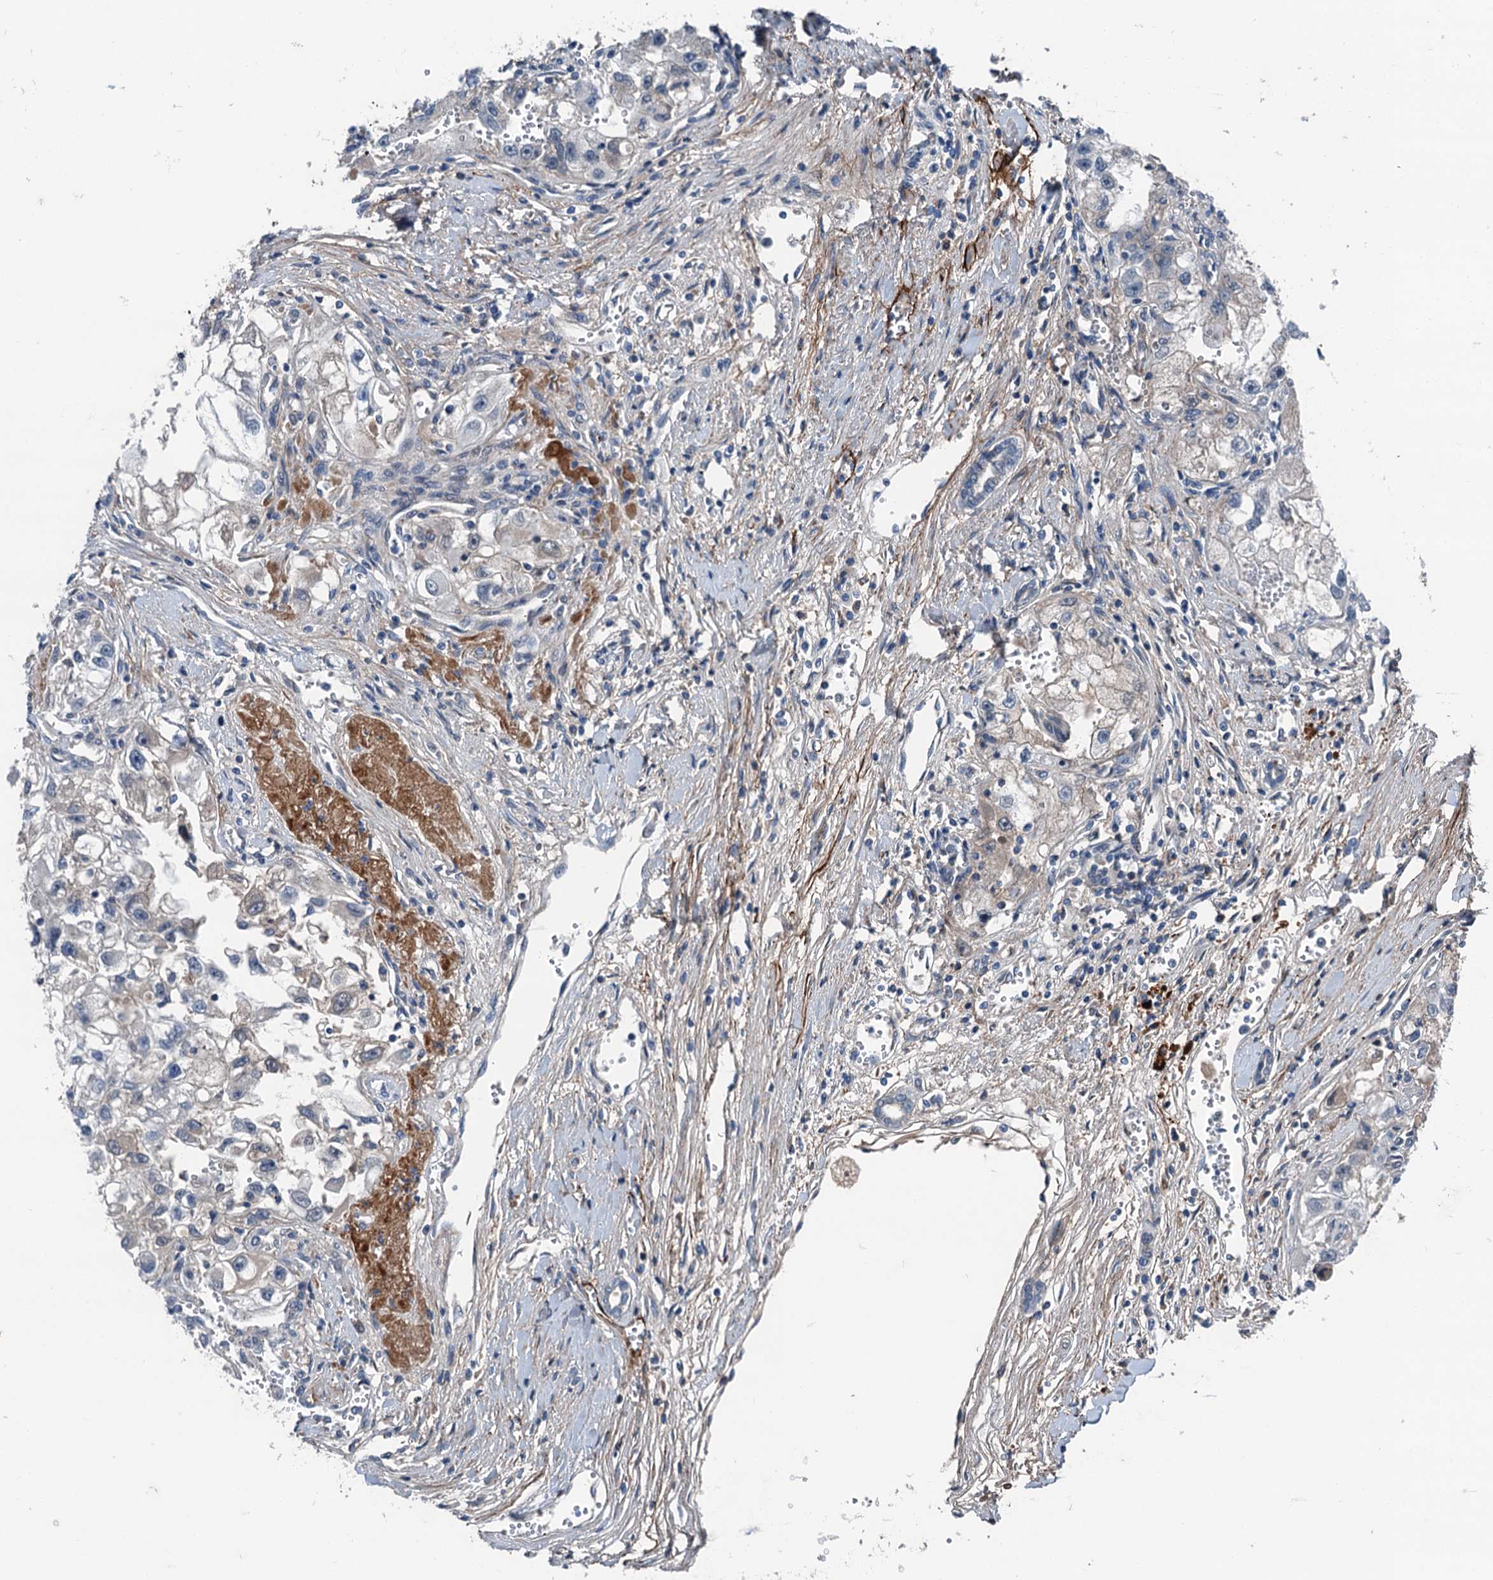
{"staining": {"intensity": "weak", "quantity": "<25%", "location": "cytoplasmic/membranous"}, "tissue": "renal cancer", "cell_type": "Tumor cells", "image_type": "cancer", "snomed": [{"axis": "morphology", "description": "Adenocarcinoma, NOS"}, {"axis": "topography", "description": "Kidney"}], "caption": "IHC of renal cancer shows no staining in tumor cells.", "gene": "SLC2A10", "patient": {"sex": "male", "age": 63}}